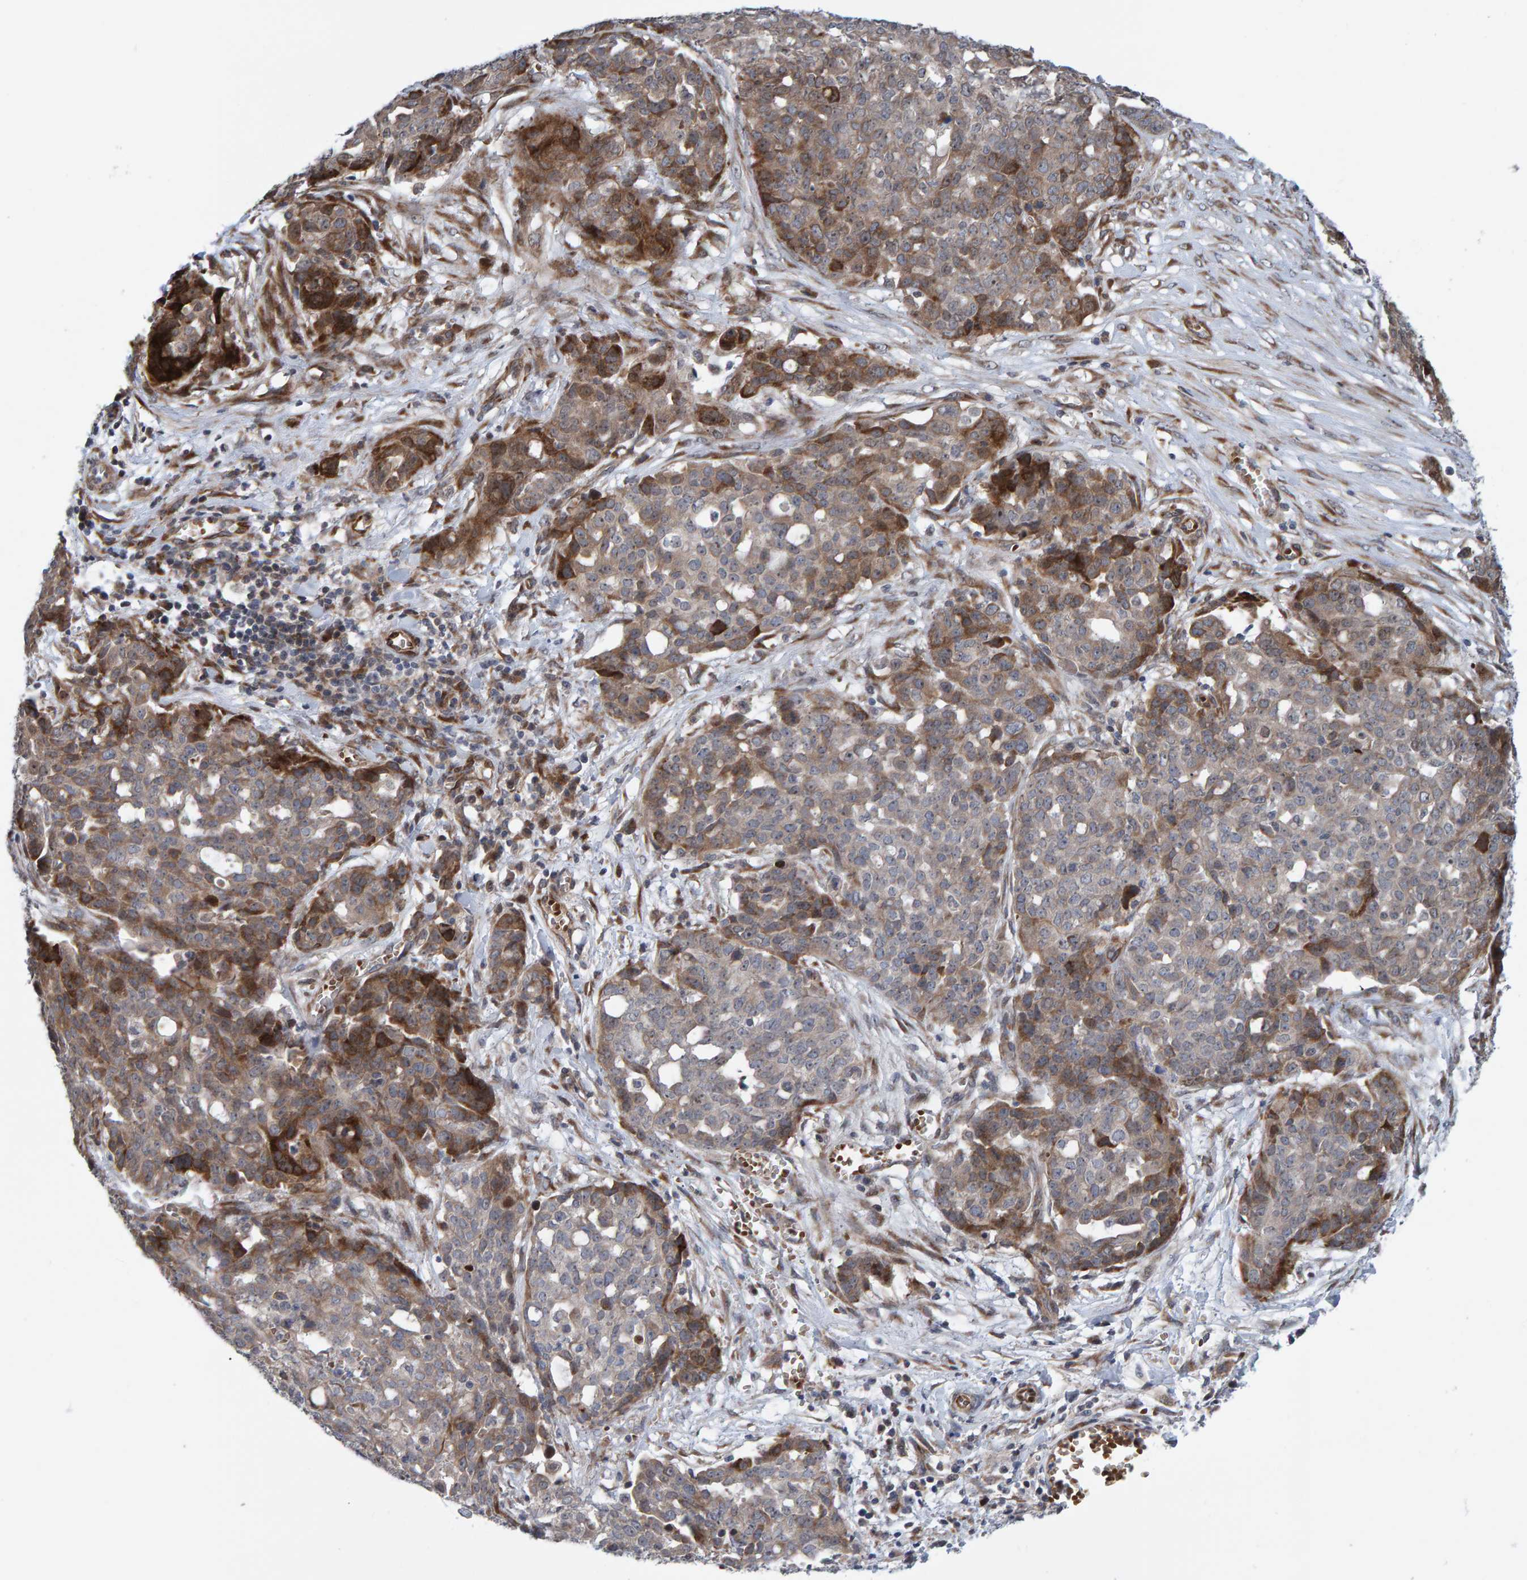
{"staining": {"intensity": "moderate", "quantity": "25%-75%", "location": "cytoplasmic/membranous"}, "tissue": "ovarian cancer", "cell_type": "Tumor cells", "image_type": "cancer", "snomed": [{"axis": "morphology", "description": "Cystadenocarcinoma, serous, NOS"}, {"axis": "topography", "description": "Soft tissue"}, {"axis": "topography", "description": "Ovary"}], "caption": "Protein positivity by immunohistochemistry (IHC) displays moderate cytoplasmic/membranous staining in approximately 25%-75% of tumor cells in serous cystadenocarcinoma (ovarian).", "gene": "MFSD6L", "patient": {"sex": "female", "age": 57}}